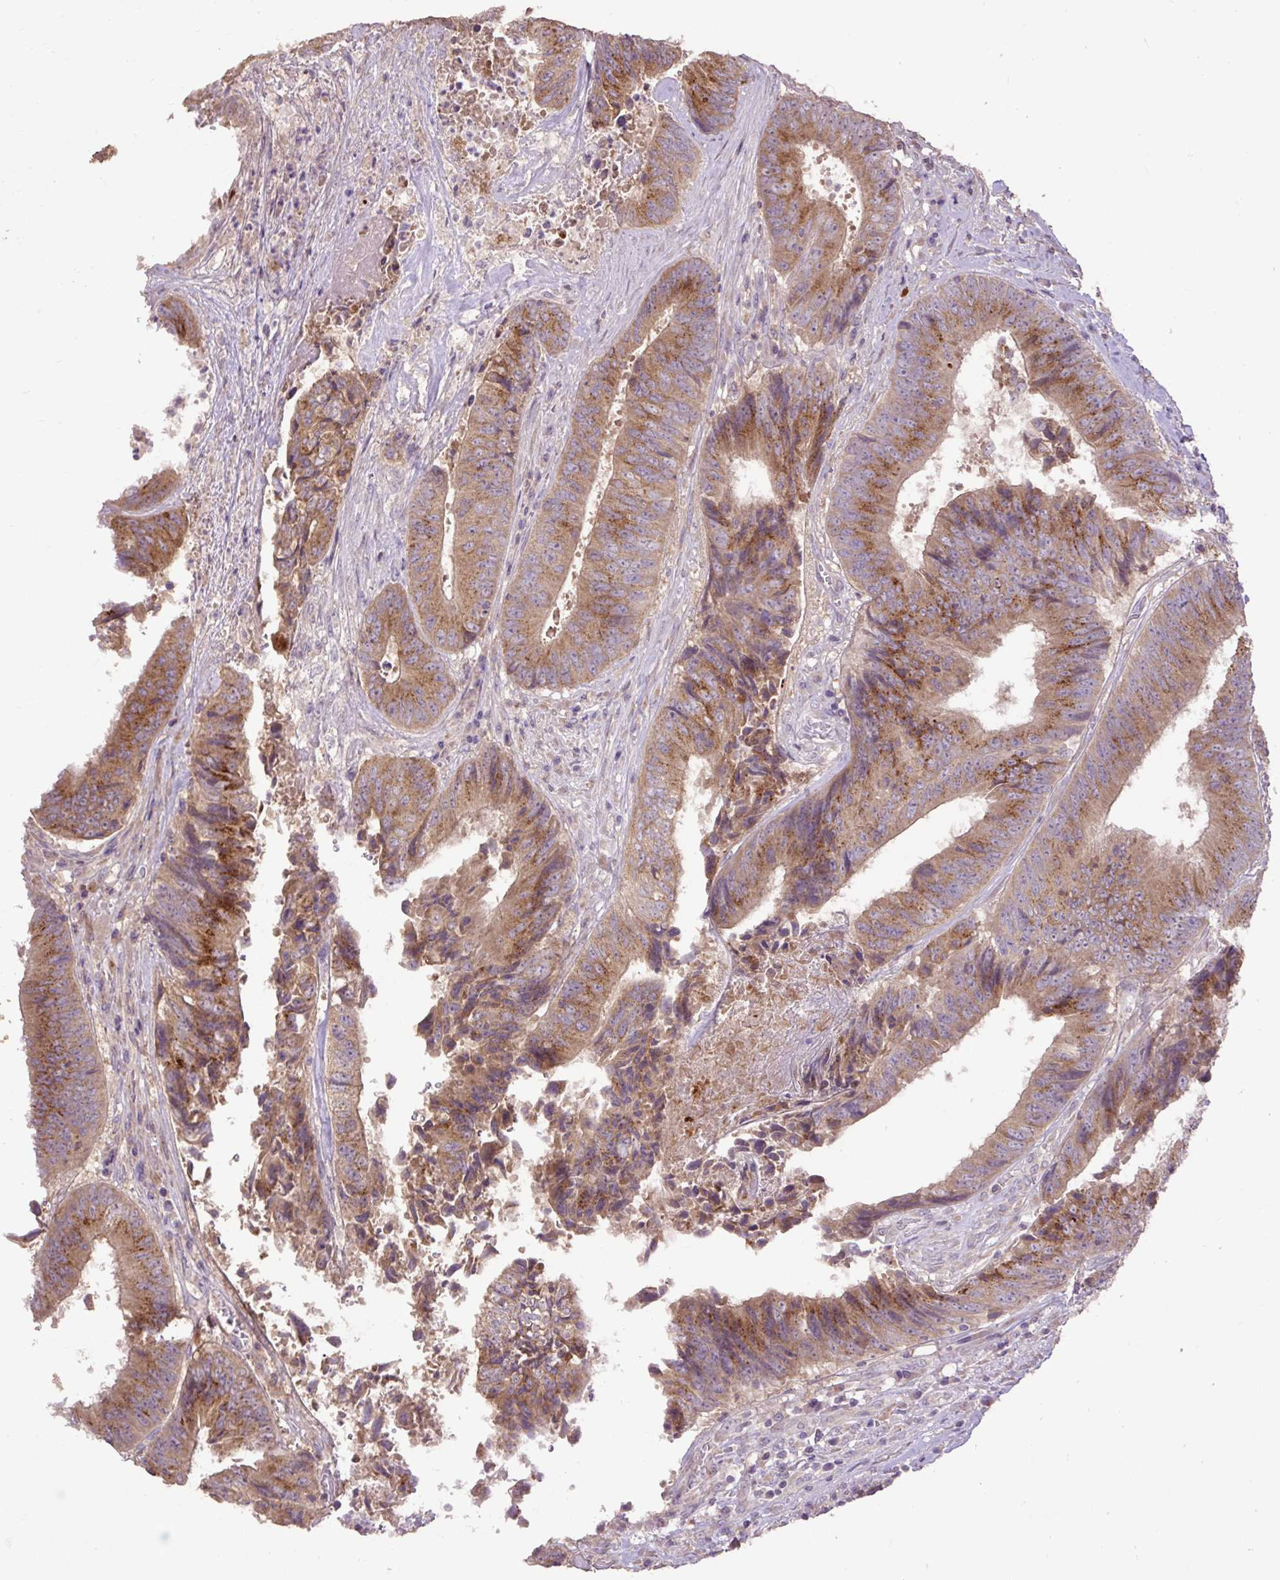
{"staining": {"intensity": "moderate", "quantity": ">75%", "location": "cytoplasmic/membranous"}, "tissue": "colorectal cancer", "cell_type": "Tumor cells", "image_type": "cancer", "snomed": [{"axis": "morphology", "description": "Adenocarcinoma, NOS"}, {"axis": "topography", "description": "Rectum"}], "caption": "A brown stain labels moderate cytoplasmic/membranous staining of a protein in human colorectal adenocarcinoma tumor cells. Immunohistochemistry stains the protein of interest in brown and the nuclei are stained blue.", "gene": "ABR", "patient": {"sex": "male", "age": 72}}